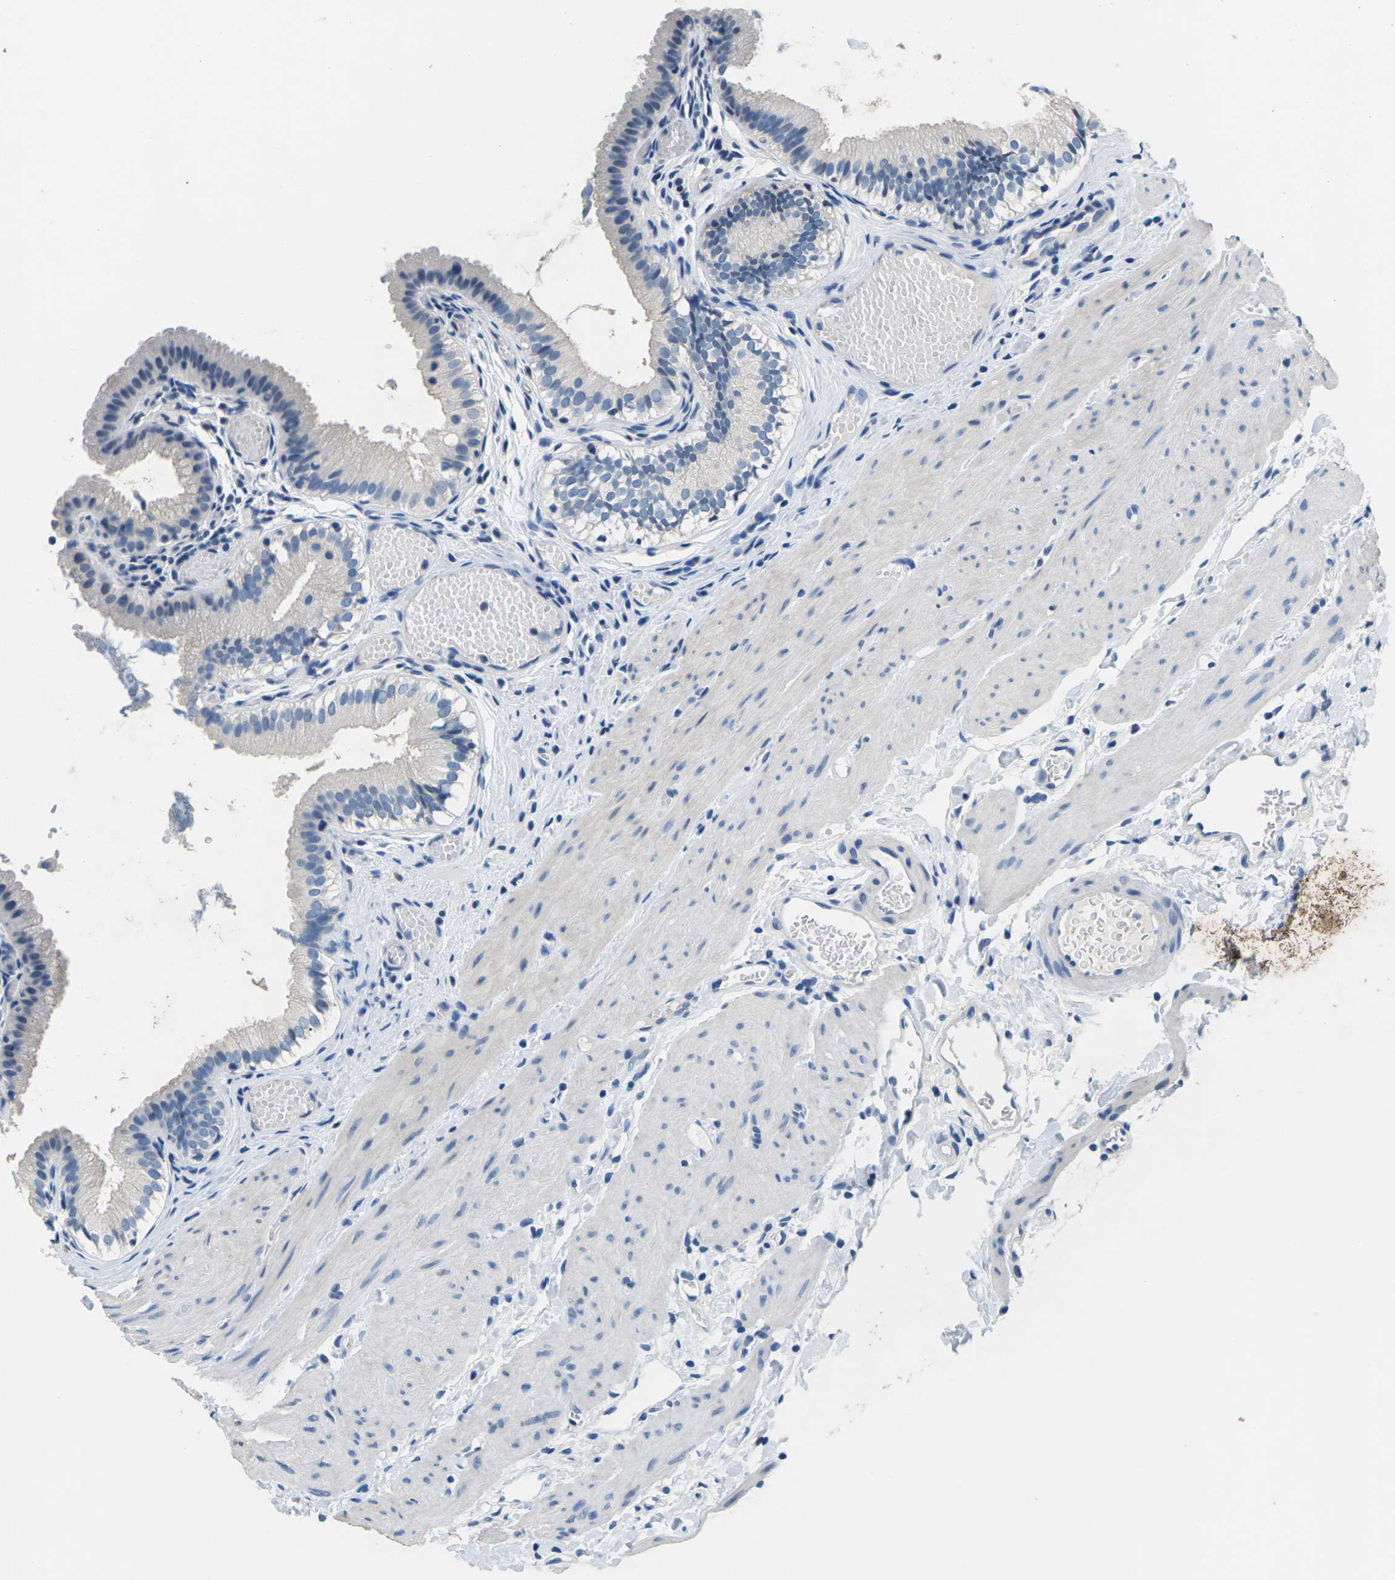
{"staining": {"intensity": "negative", "quantity": "none", "location": "none"}, "tissue": "gallbladder", "cell_type": "Glandular cells", "image_type": "normal", "snomed": [{"axis": "morphology", "description": "Normal tissue, NOS"}, {"axis": "topography", "description": "Gallbladder"}], "caption": "Gallbladder was stained to show a protein in brown. There is no significant positivity in glandular cells. (DAB (3,3'-diaminobenzidine) immunohistochemistry (IHC), high magnification).", "gene": "UMOD", "patient": {"sex": "female", "age": 26}}